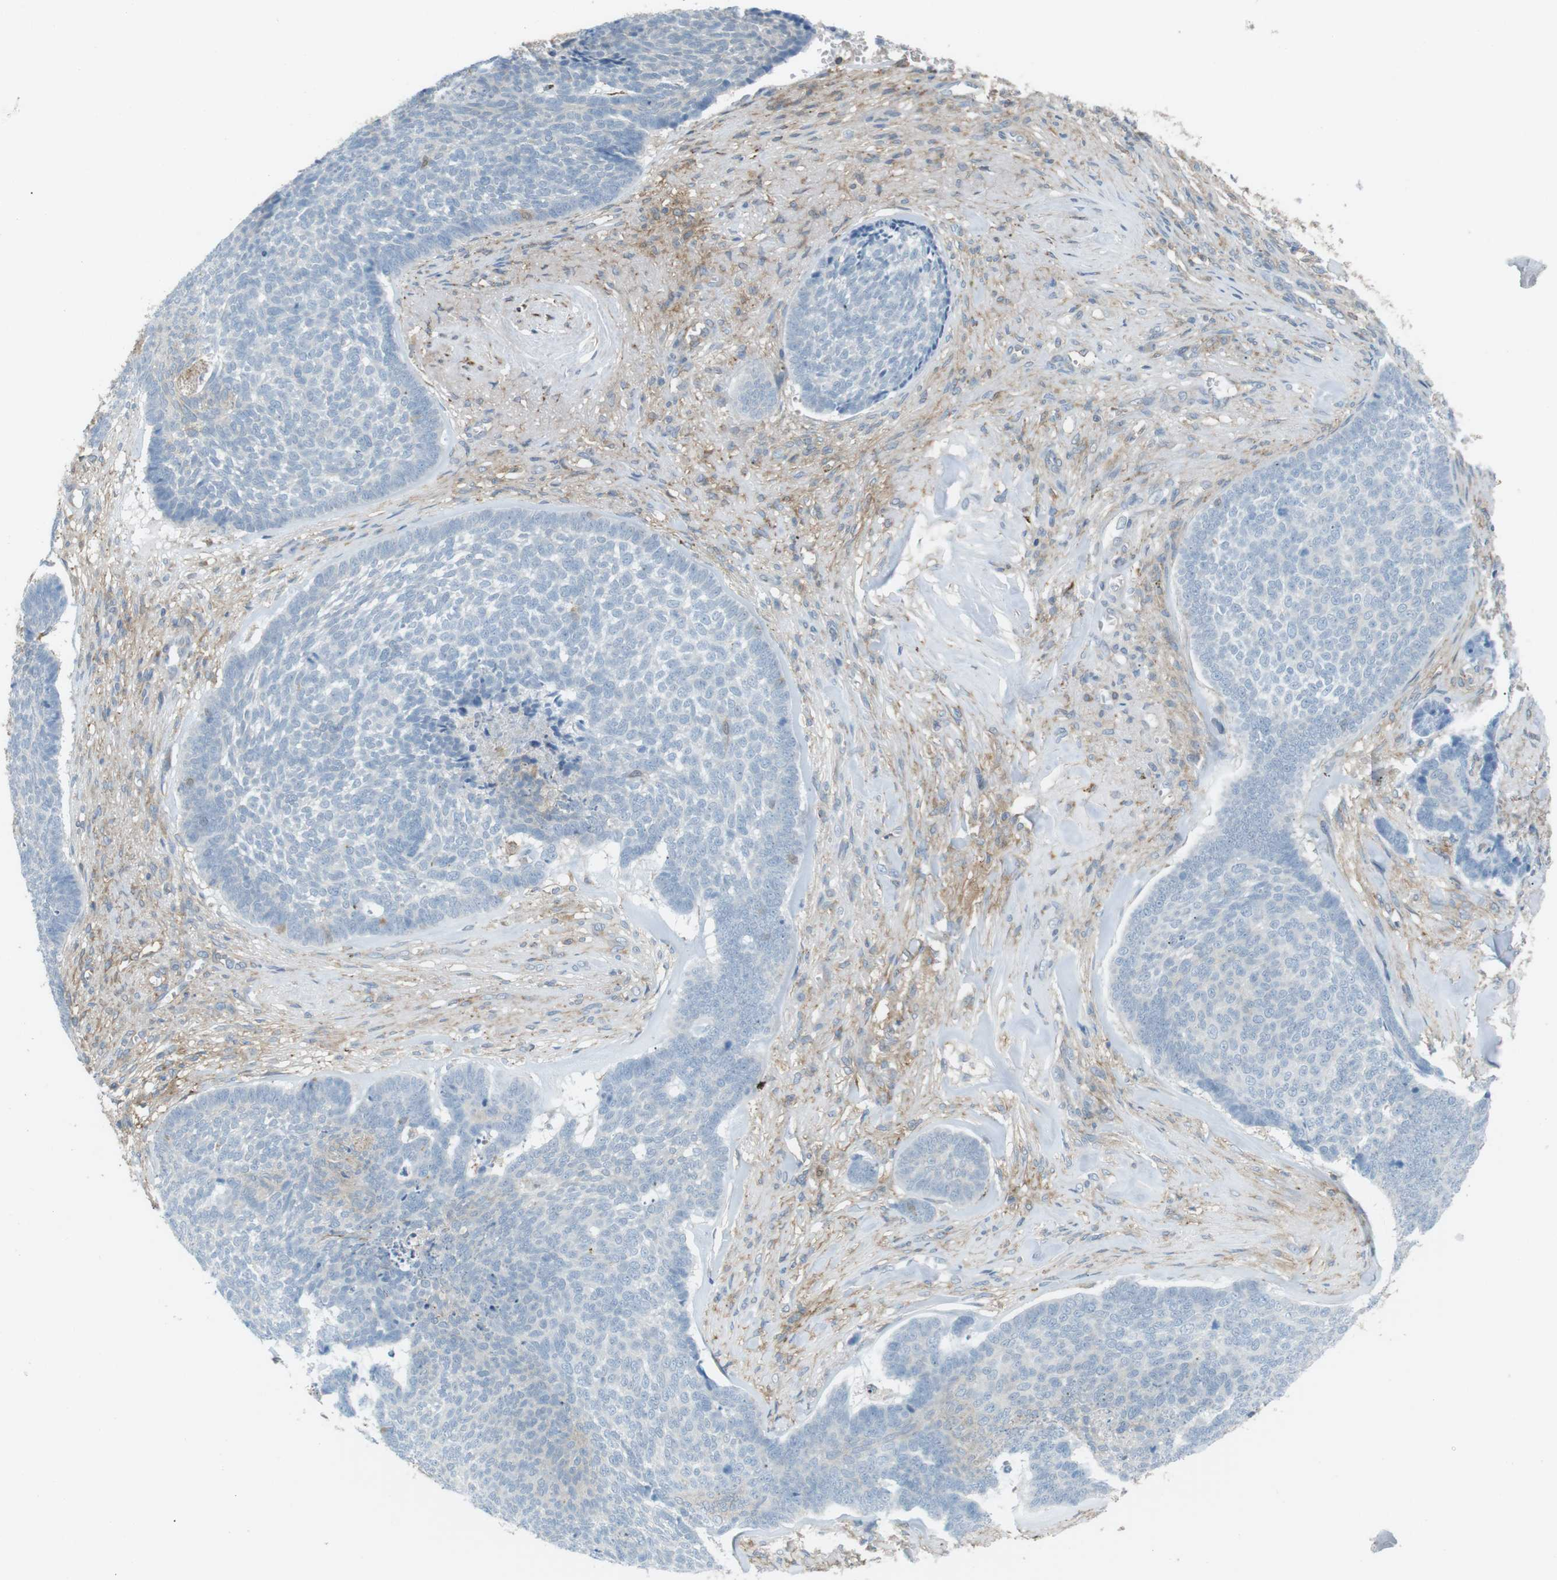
{"staining": {"intensity": "negative", "quantity": "none", "location": "none"}, "tissue": "skin cancer", "cell_type": "Tumor cells", "image_type": "cancer", "snomed": [{"axis": "morphology", "description": "Basal cell carcinoma"}, {"axis": "topography", "description": "Skin"}], "caption": "The IHC micrograph has no significant expression in tumor cells of basal cell carcinoma (skin) tissue. Brightfield microscopy of immunohistochemistry stained with DAB (brown) and hematoxylin (blue), captured at high magnification.", "gene": "PEPD", "patient": {"sex": "male", "age": 84}}